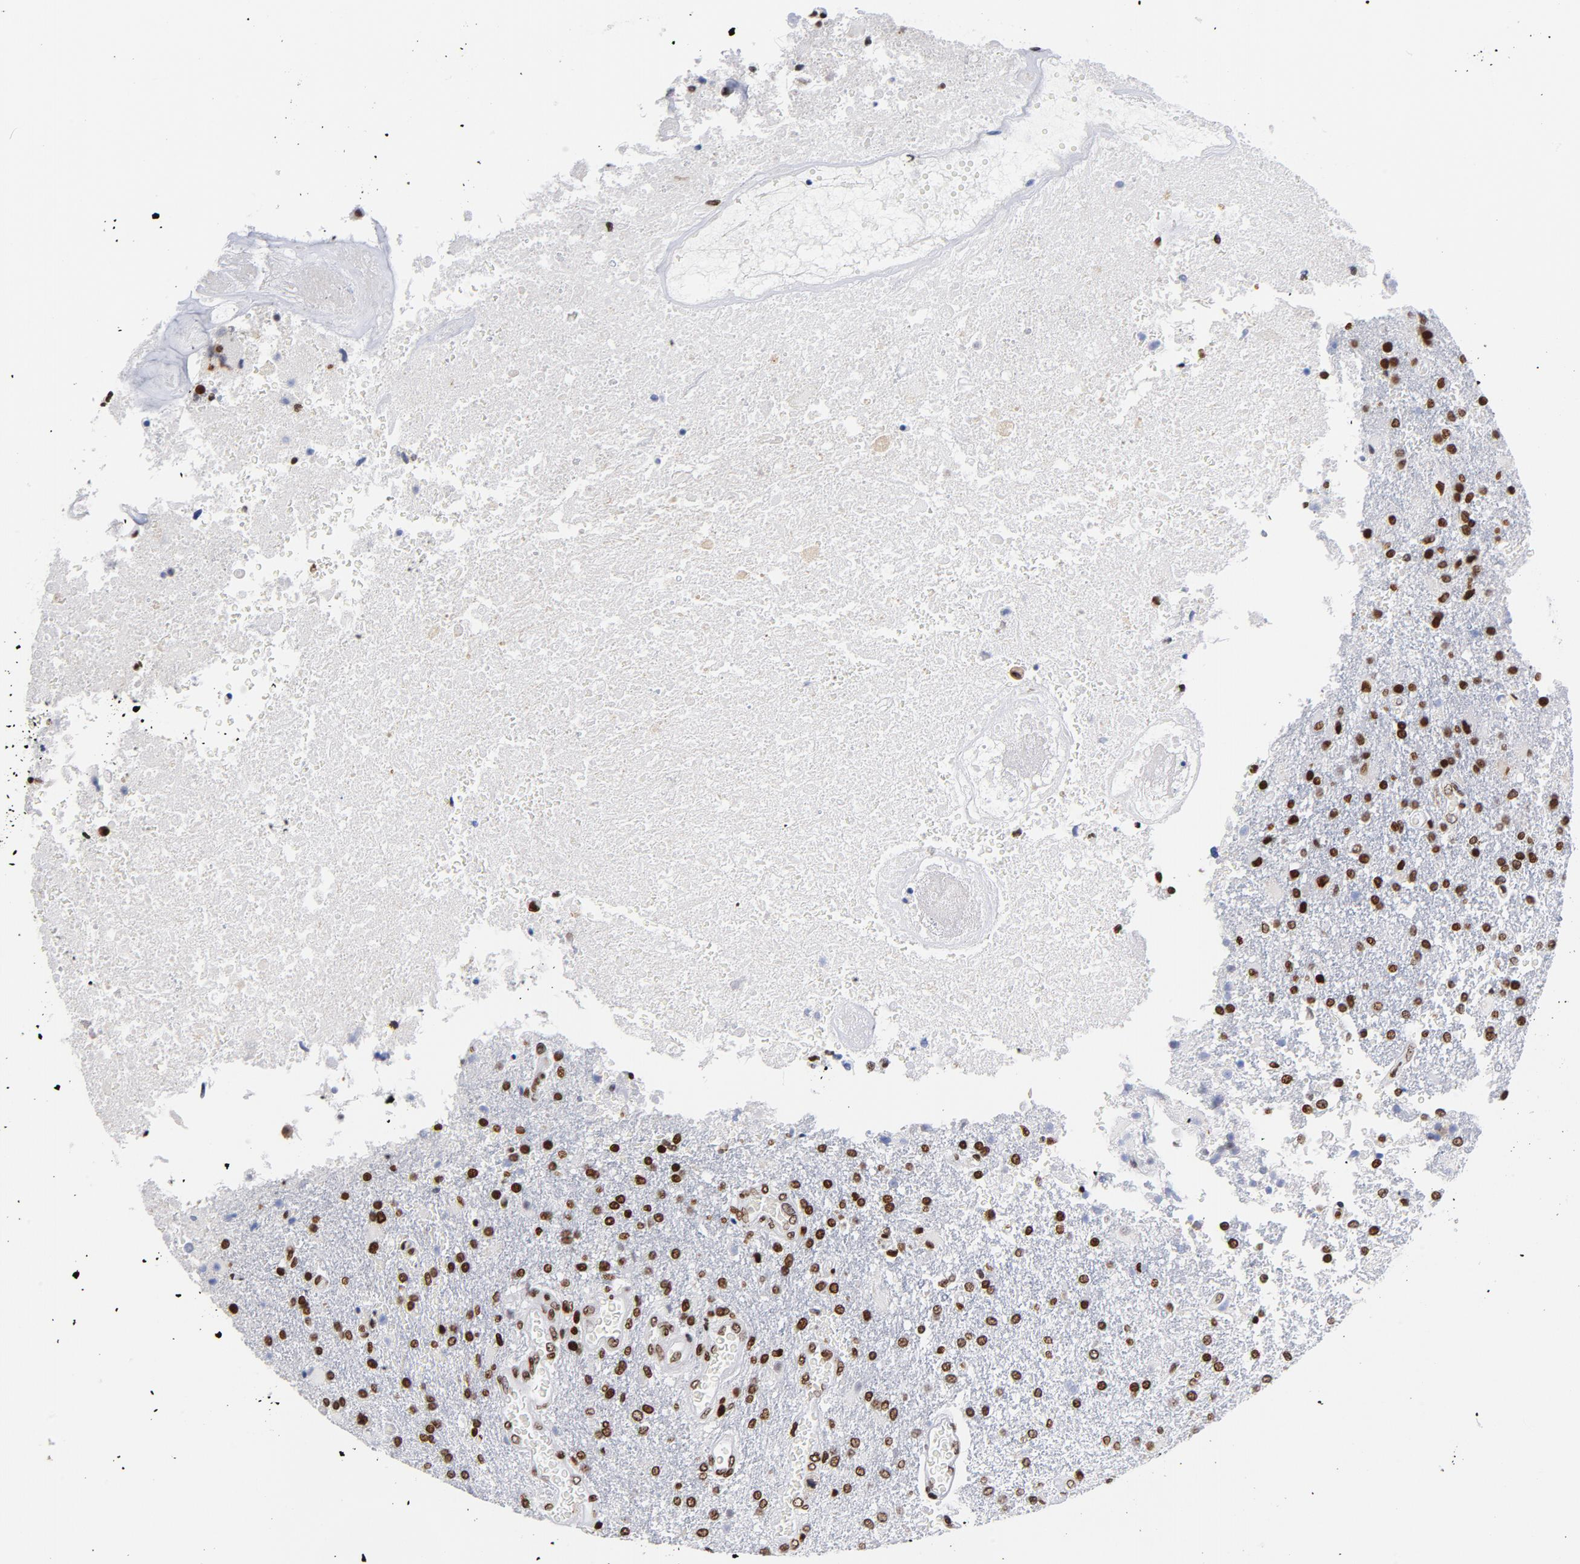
{"staining": {"intensity": "strong", "quantity": ">75%", "location": "cytoplasmic/membranous,nuclear"}, "tissue": "glioma", "cell_type": "Tumor cells", "image_type": "cancer", "snomed": [{"axis": "morphology", "description": "Glioma, malignant, High grade"}, {"axis": "topography", "description": "Cerebral cortex"}], "caption": "Brown immunohistochemical staining in malignant high-grade glioma reveals strong cytoplasmic/membranous and nuclear positivity in about >75% of tumor cells.", "gene": "TOP2B", "patient": {"sex": "male", "age": 79}}